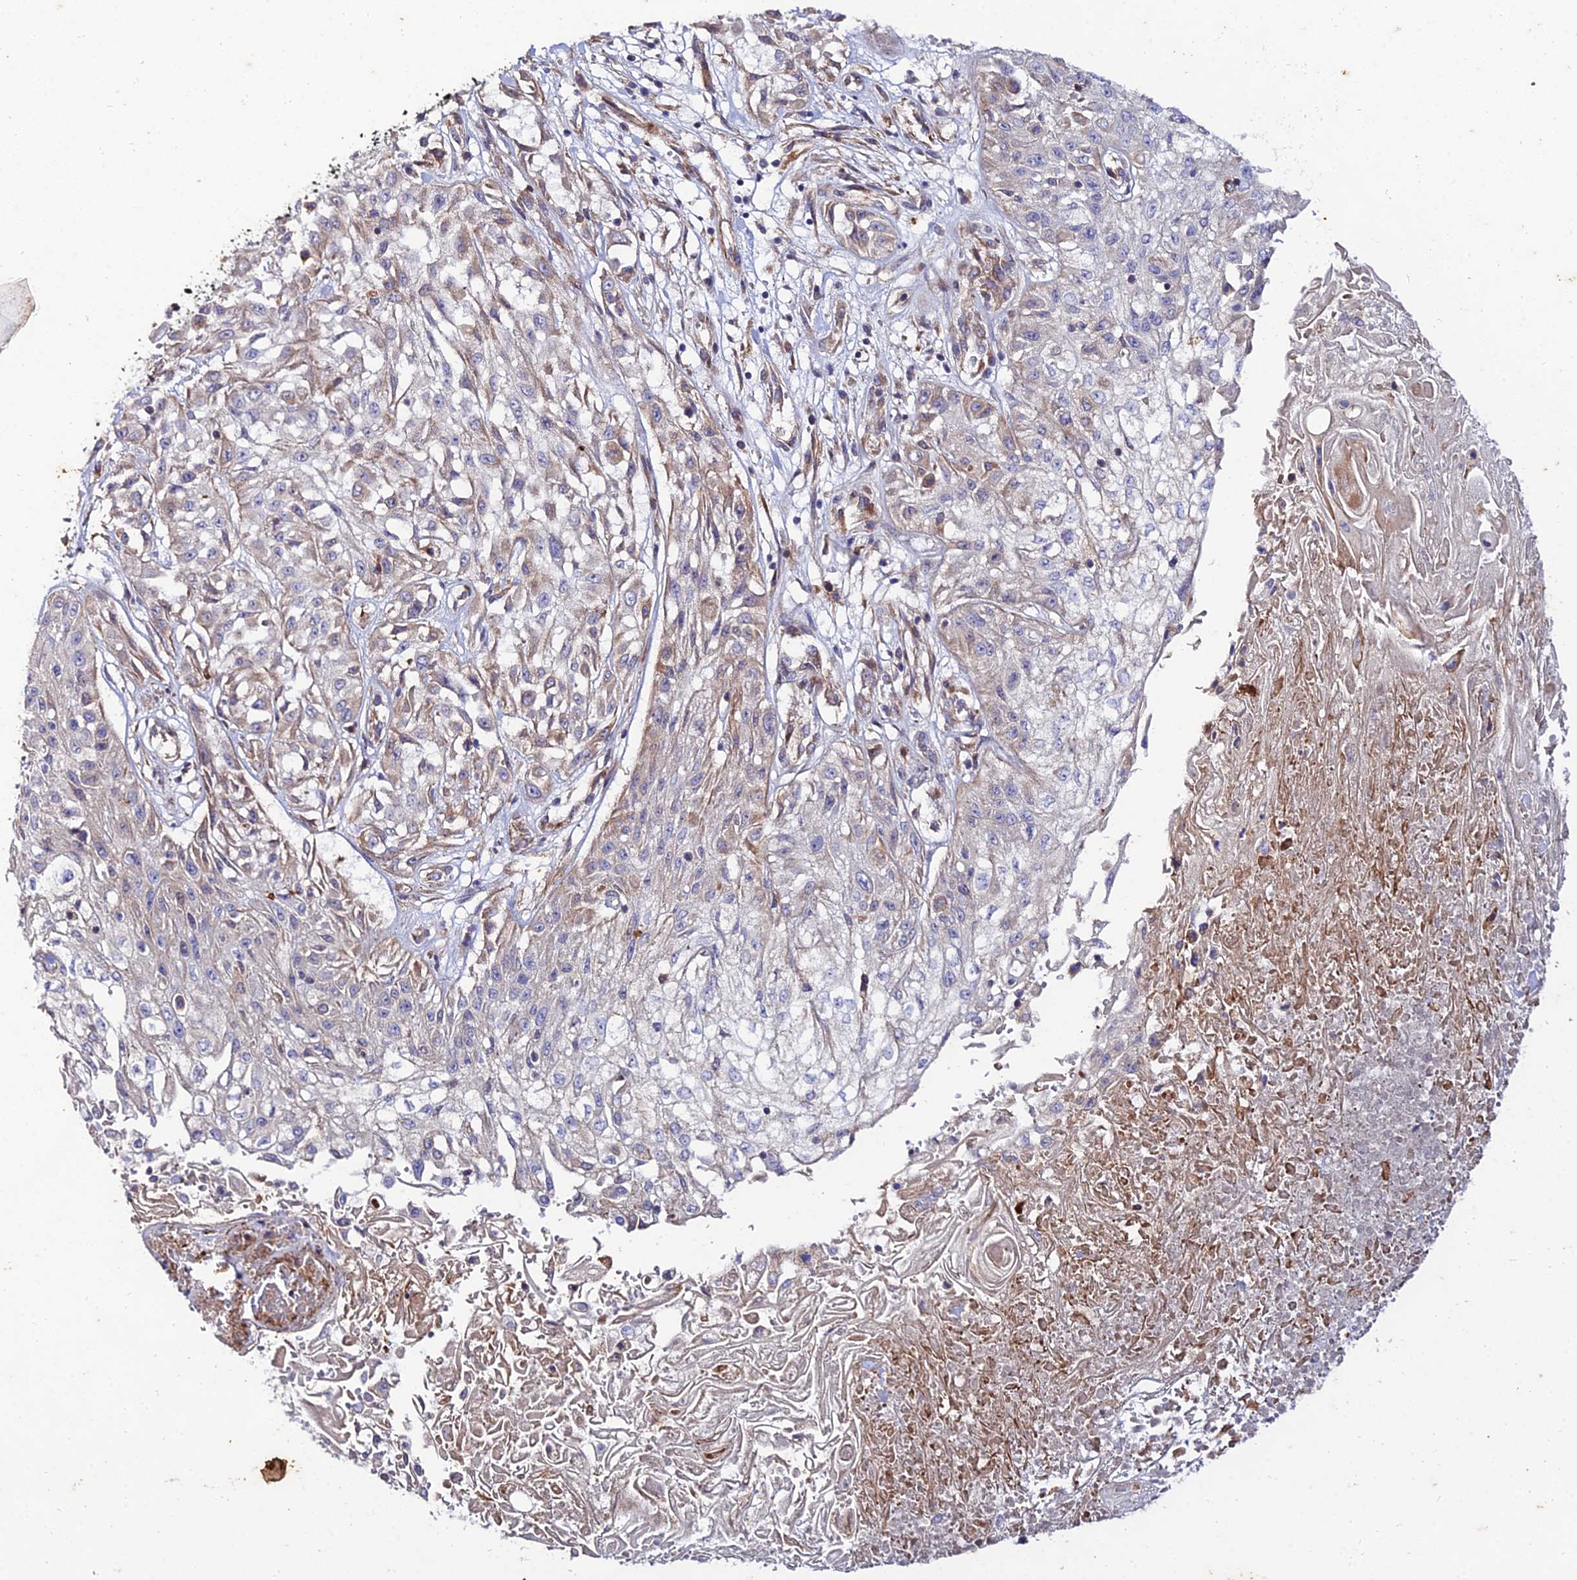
{"staining": {"intensity": "weak", "quantity": "25%-75%", "location": "cytoplasmic/membranous"}, "tissue": "skin cancer", "cell_type": "Tumor cells", "image_type": "cancer", "snomed": [{"axis": "morphology", "description": "Squamous cell carcinoma, NOS"}, {"axis": "morphology", "description": "Squamous cell carcinoma, metastatic, NOS"}, {"axis": "topography", "description": "Skin"}, {"axis": "topography", "description": "Lymph node"}], "caption": "Skin cancer stained with a protein marker shows weak staining in tumor cells.", "gene": "ARL6IP1", "patient": {"sex": "male", "age": 75}}